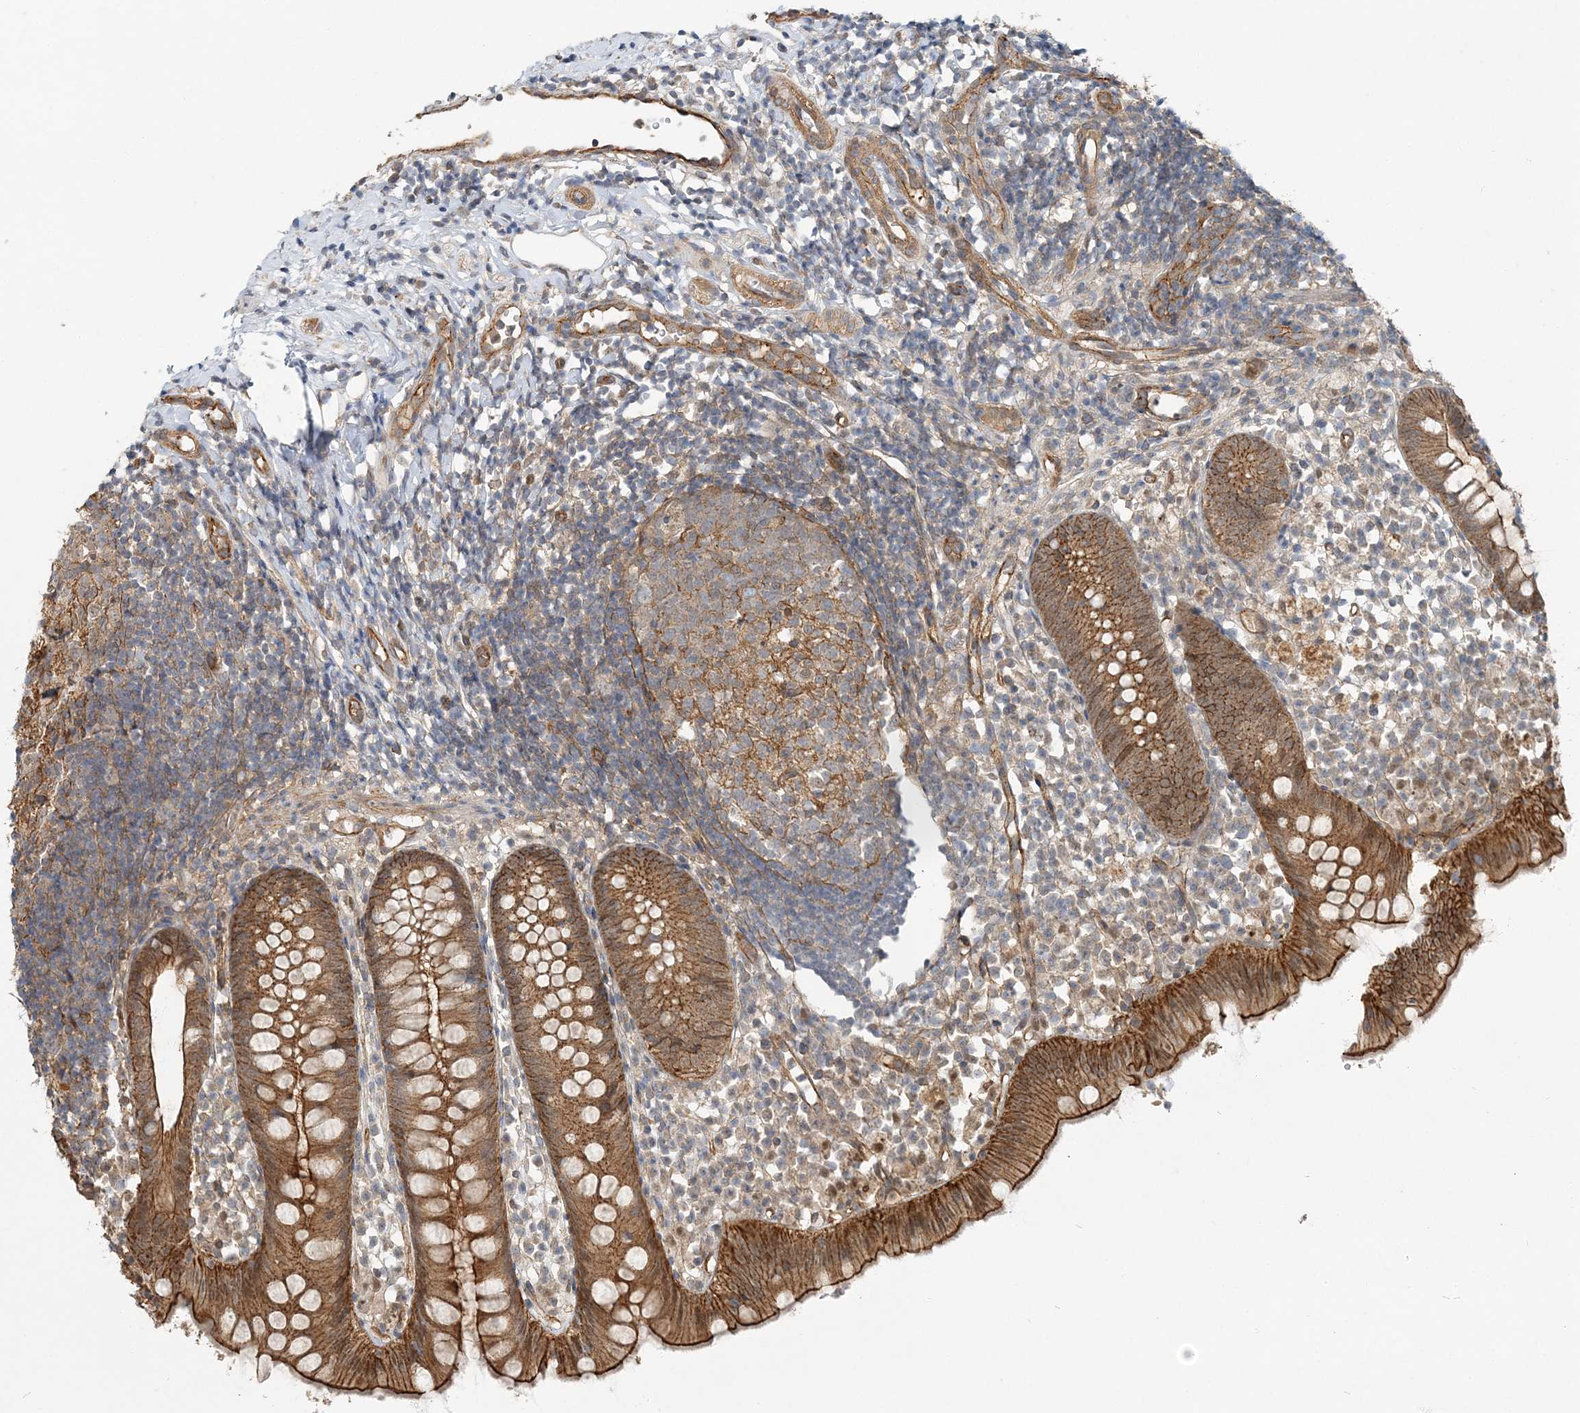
{"staining": {"intensity": "moderate", "quantity": ">75%", "location": "cytoplasmic/membranous"}, "tissue": "appendix", "cell_type": "Glandular cells", "image_type": "normal", "snomed": [{"axis": "morphology", "description": "Normal tissue, NOS"}, {"axis": "topography", "description": "Appendix"}], "caption": "Immunohistochemical staining of normal human appendix shows >75% levels of moderate cytoplasmic/membranous protein expression in about >75% of glandular cells. Nuclei are stained in blue.", "gene": "MAT2B", "patient": {"sex": "female", "age": 20}}